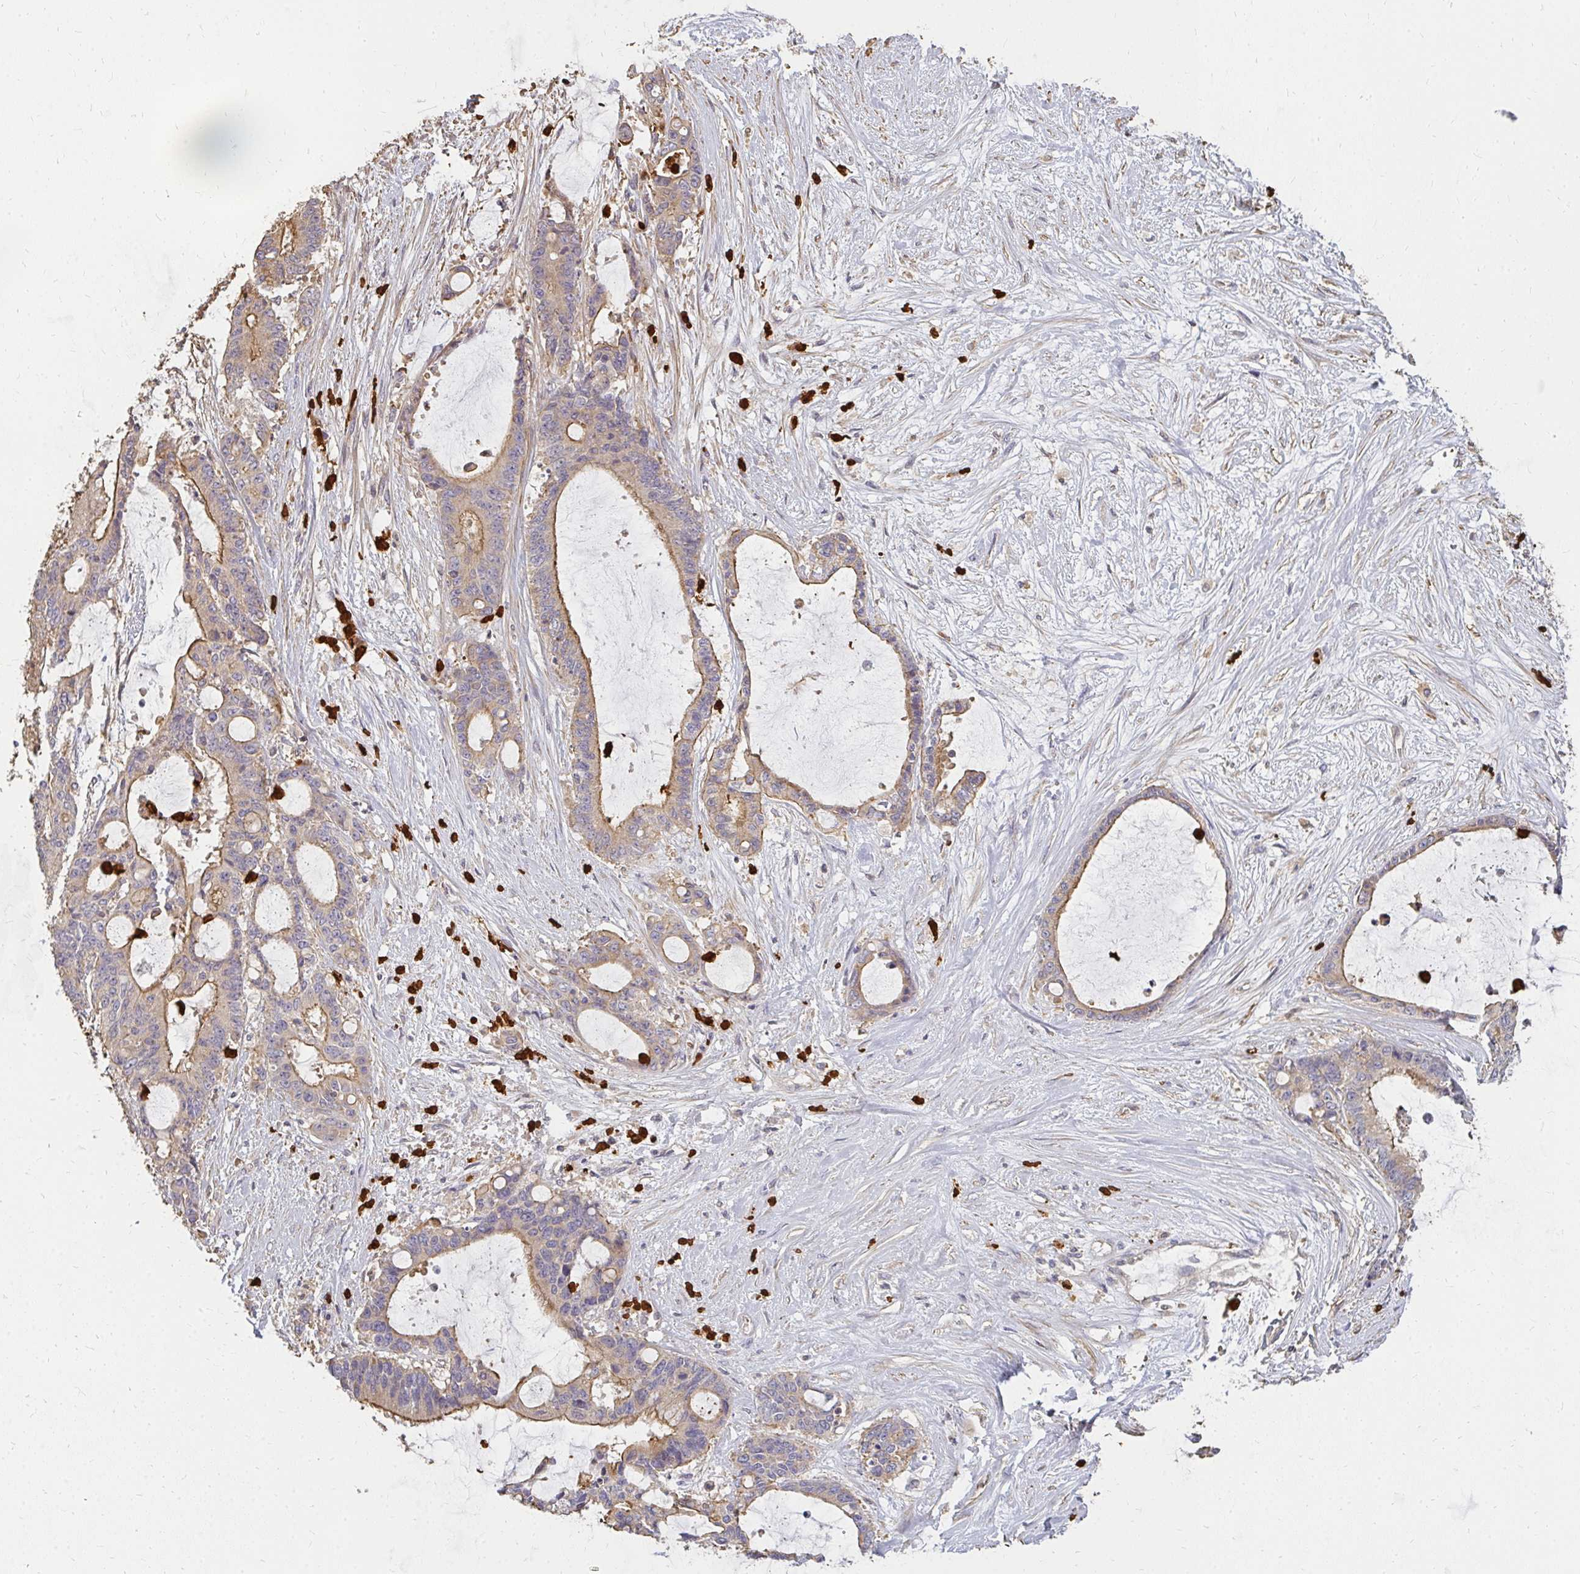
{"staining": {"intensity": "moderate", "quantity": "25%-75%", "location": "cytoplasmic/membranous"}, "tissue": "liver cancer", "cell_type": "Tumor cells", "image_type": "cancer", "snomed": [{"axis": "morphology", "description": "Normal tissue, NOS"}, {"axis": "morphology", "description": "Cholangiocarcinoma"}, {"axis": "topography", "description": "Liver"}, {"axis": "topography", "description": "Peripheral nerve tissue"}], "caption": "Immunohistochemical staining of liver cancer reveals moderate cytoplasmic/membranous protein expression in approximately 25%-75% of tumor cells. The staining was performed using DAB to visualize the protein expression in brown, while the nuclei were stained in blue with hematoxylin (Magnification: 20x).", "gene": "CNTRL", "patient": {"sex": "female", "age": 73}}